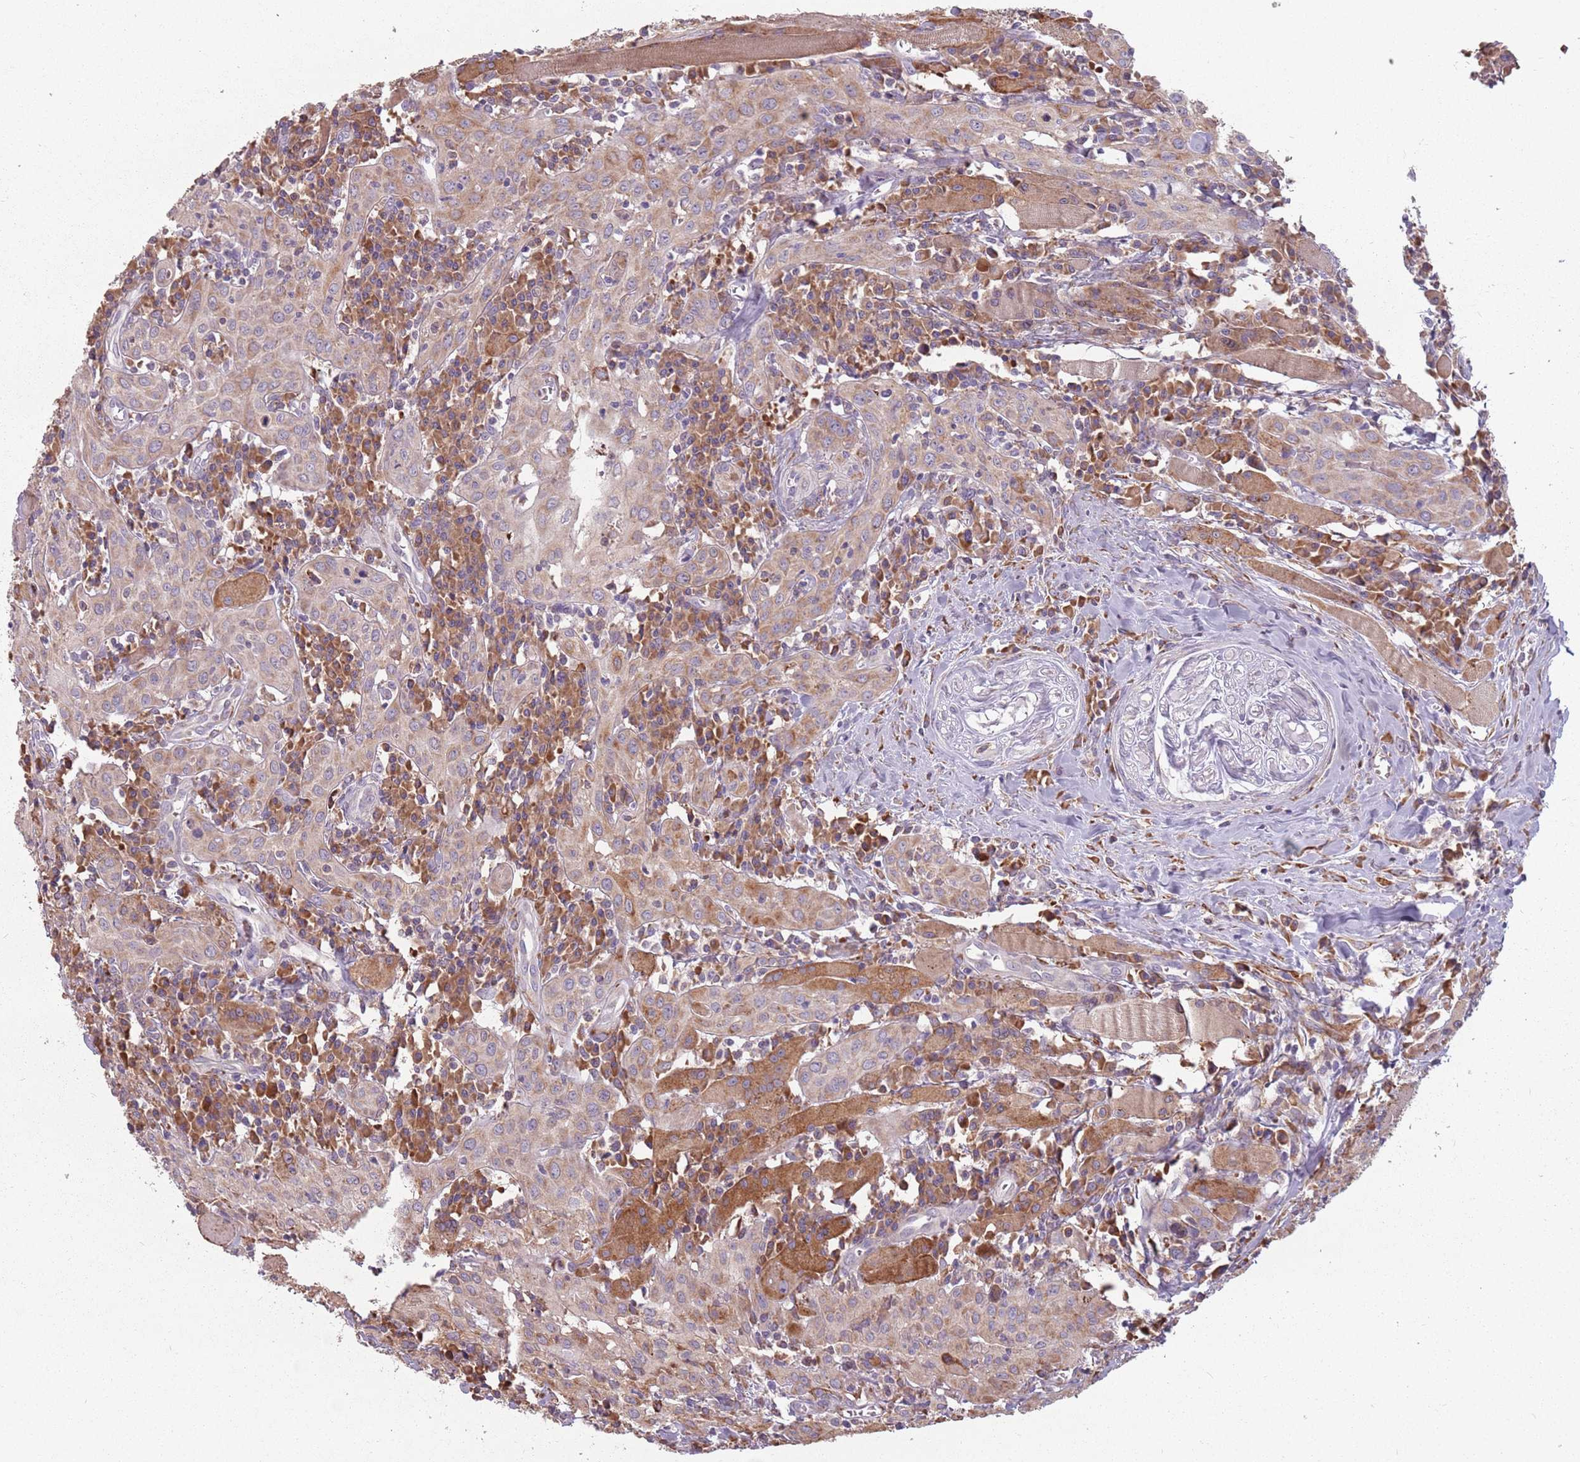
{"staining": {"intensity": "negative", "quantity": "none", "location": "none"}, "tissue": "head and neck cancer", "cell_type": "Tumor cells", "image_type": "cancer", "snomed": [{"axis": "morphology", "description": "Squamous cell carcinoma, NOS"}, {"axis": "topography", "description": "Oral tissue"}, {"axis": "topography", "description": "Head-Neck"}], "caption": "IHC histopathology image of neoplastic tissue: head and neck squamous cell carcinoma stained with DAB reveals no significant protein positivity in tumor cells.", "gene": "RPS9", "patient": {"sex": "female", "age": 70}}